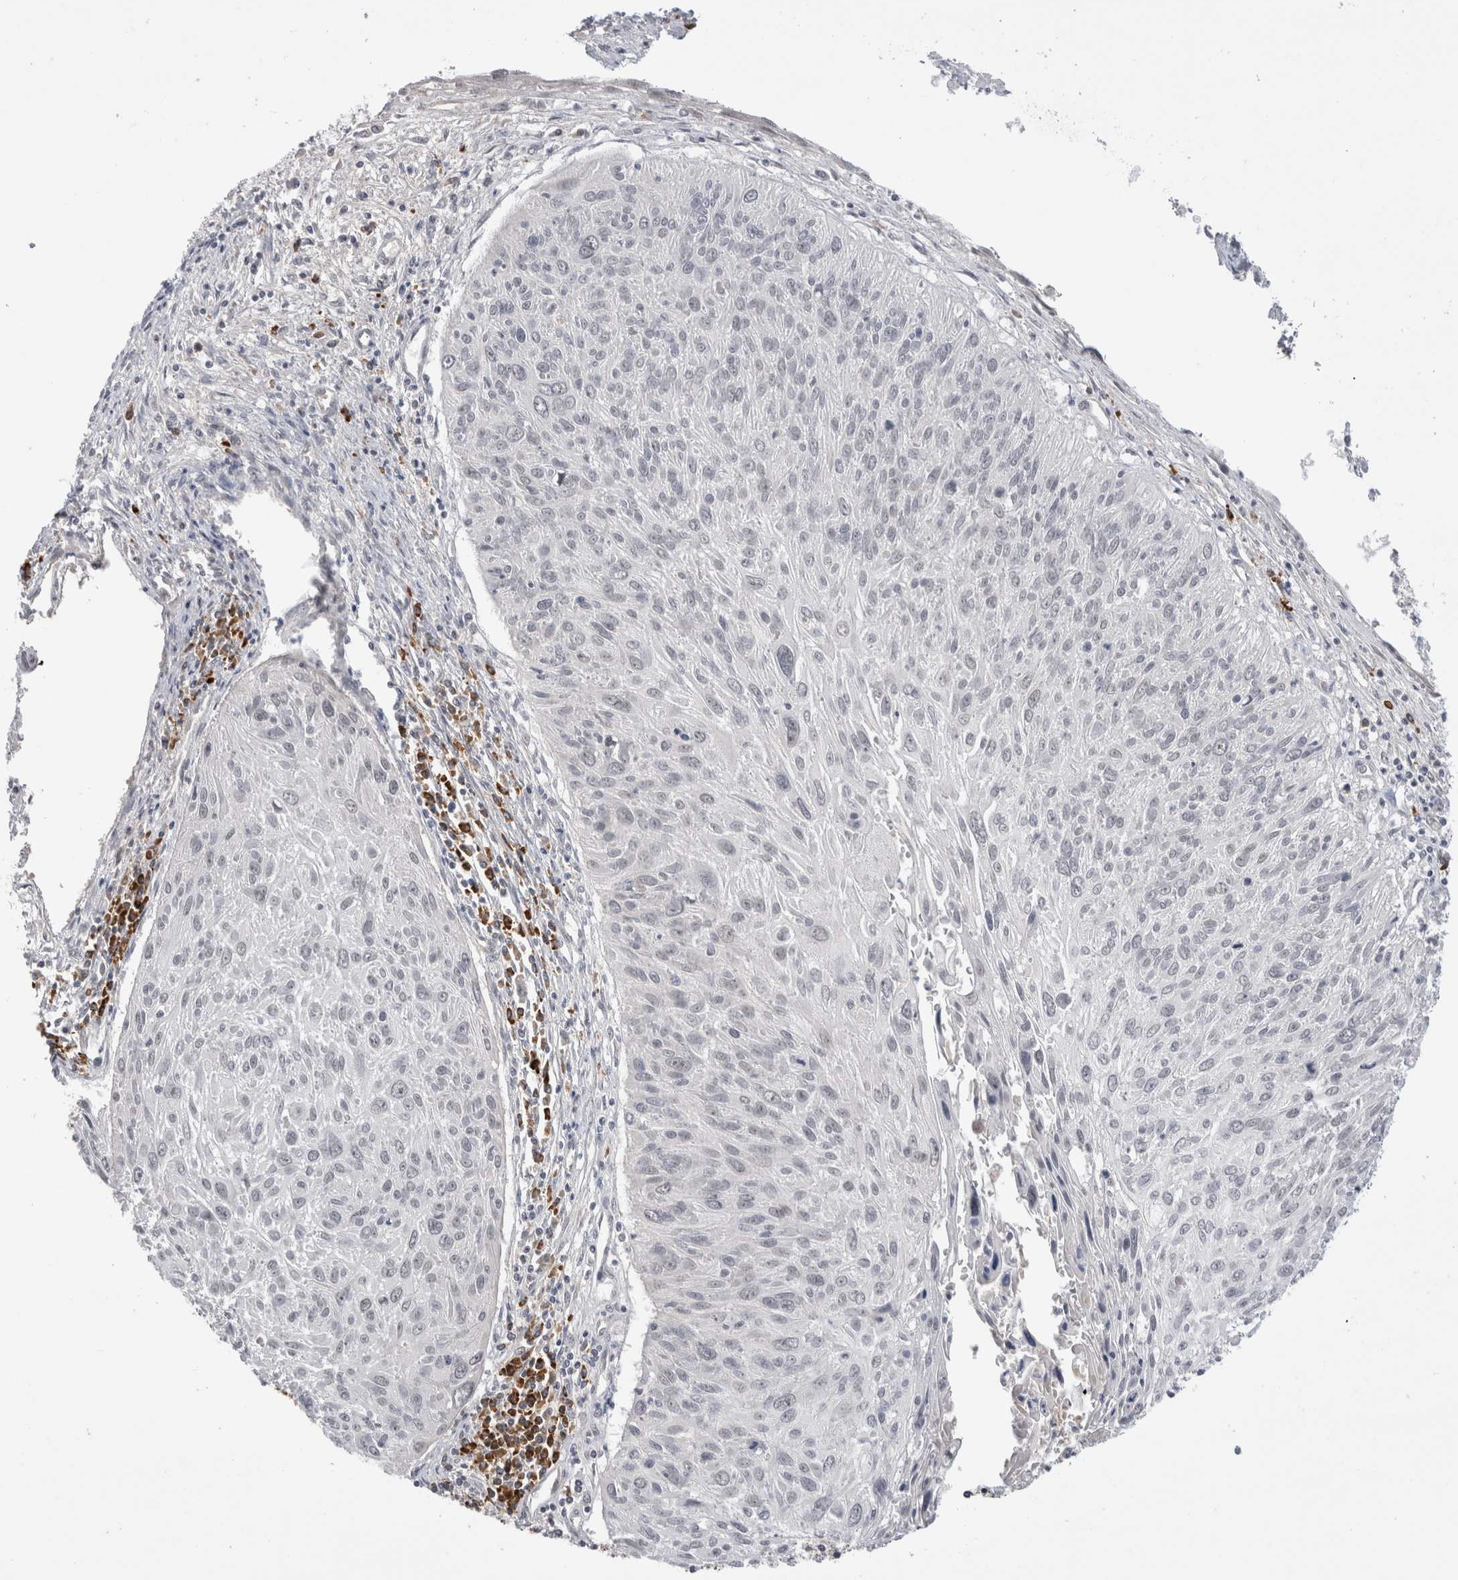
{"staining": {"intensity": "negative", "quantity": "none", "location": "none"}, "tissue": "cervical cancer", "cell_type": "Tumor cells", "image_type": "cancer", "snomed": [{"axis": "morphology", "description": "Squamous cell carcinoma, NOS"}, {"axis": "topography", "description": "Cervix"}], "caption": "Tumor cells are negative for brown protein staining in cervical cancer (squamous cell carcinoma). (Stains: DAB (3,3'-diaminobenzidine) immunohistochemistry with hematoxylin counter stain, Microscopy: brightfield microscopy at high magnification).", "gene": "ZNF24", "patient": {"sex": "female", "age": 51}}